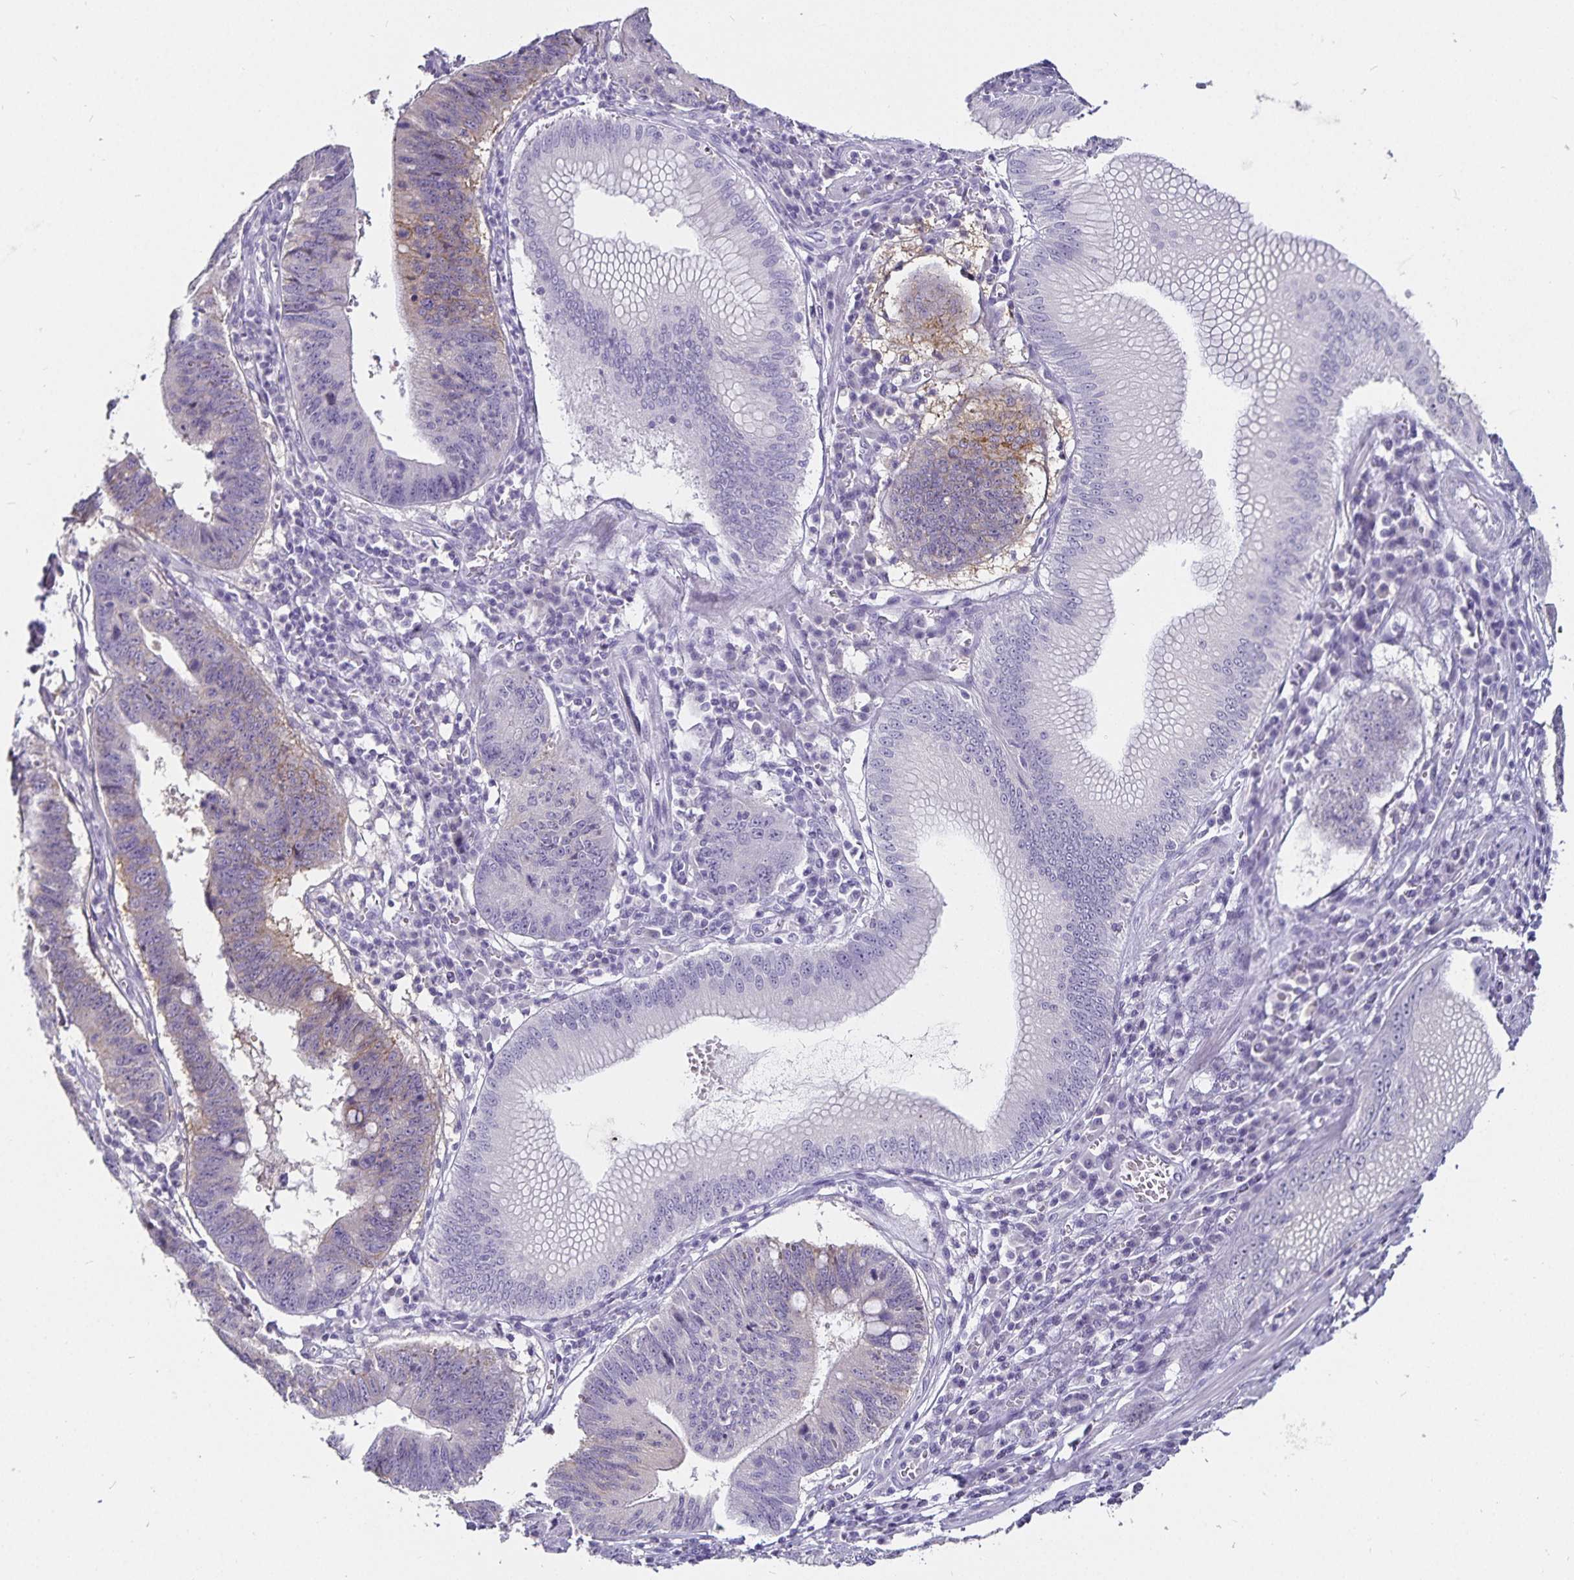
{"staining": {"intensity": "weak", "quantity": "<25%", "location": "cytoplasmic/membranous"}, "tissue": "stomach cancer", "cell_type": "Tumor cells", "image_type": "cancer", "snomed": [{"axis": "morphology", "description": "Adenocarcinoma, NOS"}, {"axis": "topography", "description": "Stomach"}], "caption": "This is a photomicrograph of immunohistochemistry (IHC) staining of stomach cancer, which shows no staining in tumor cells.", "gene": "CA12", "patient": {"sex": "male", "age": 59}}